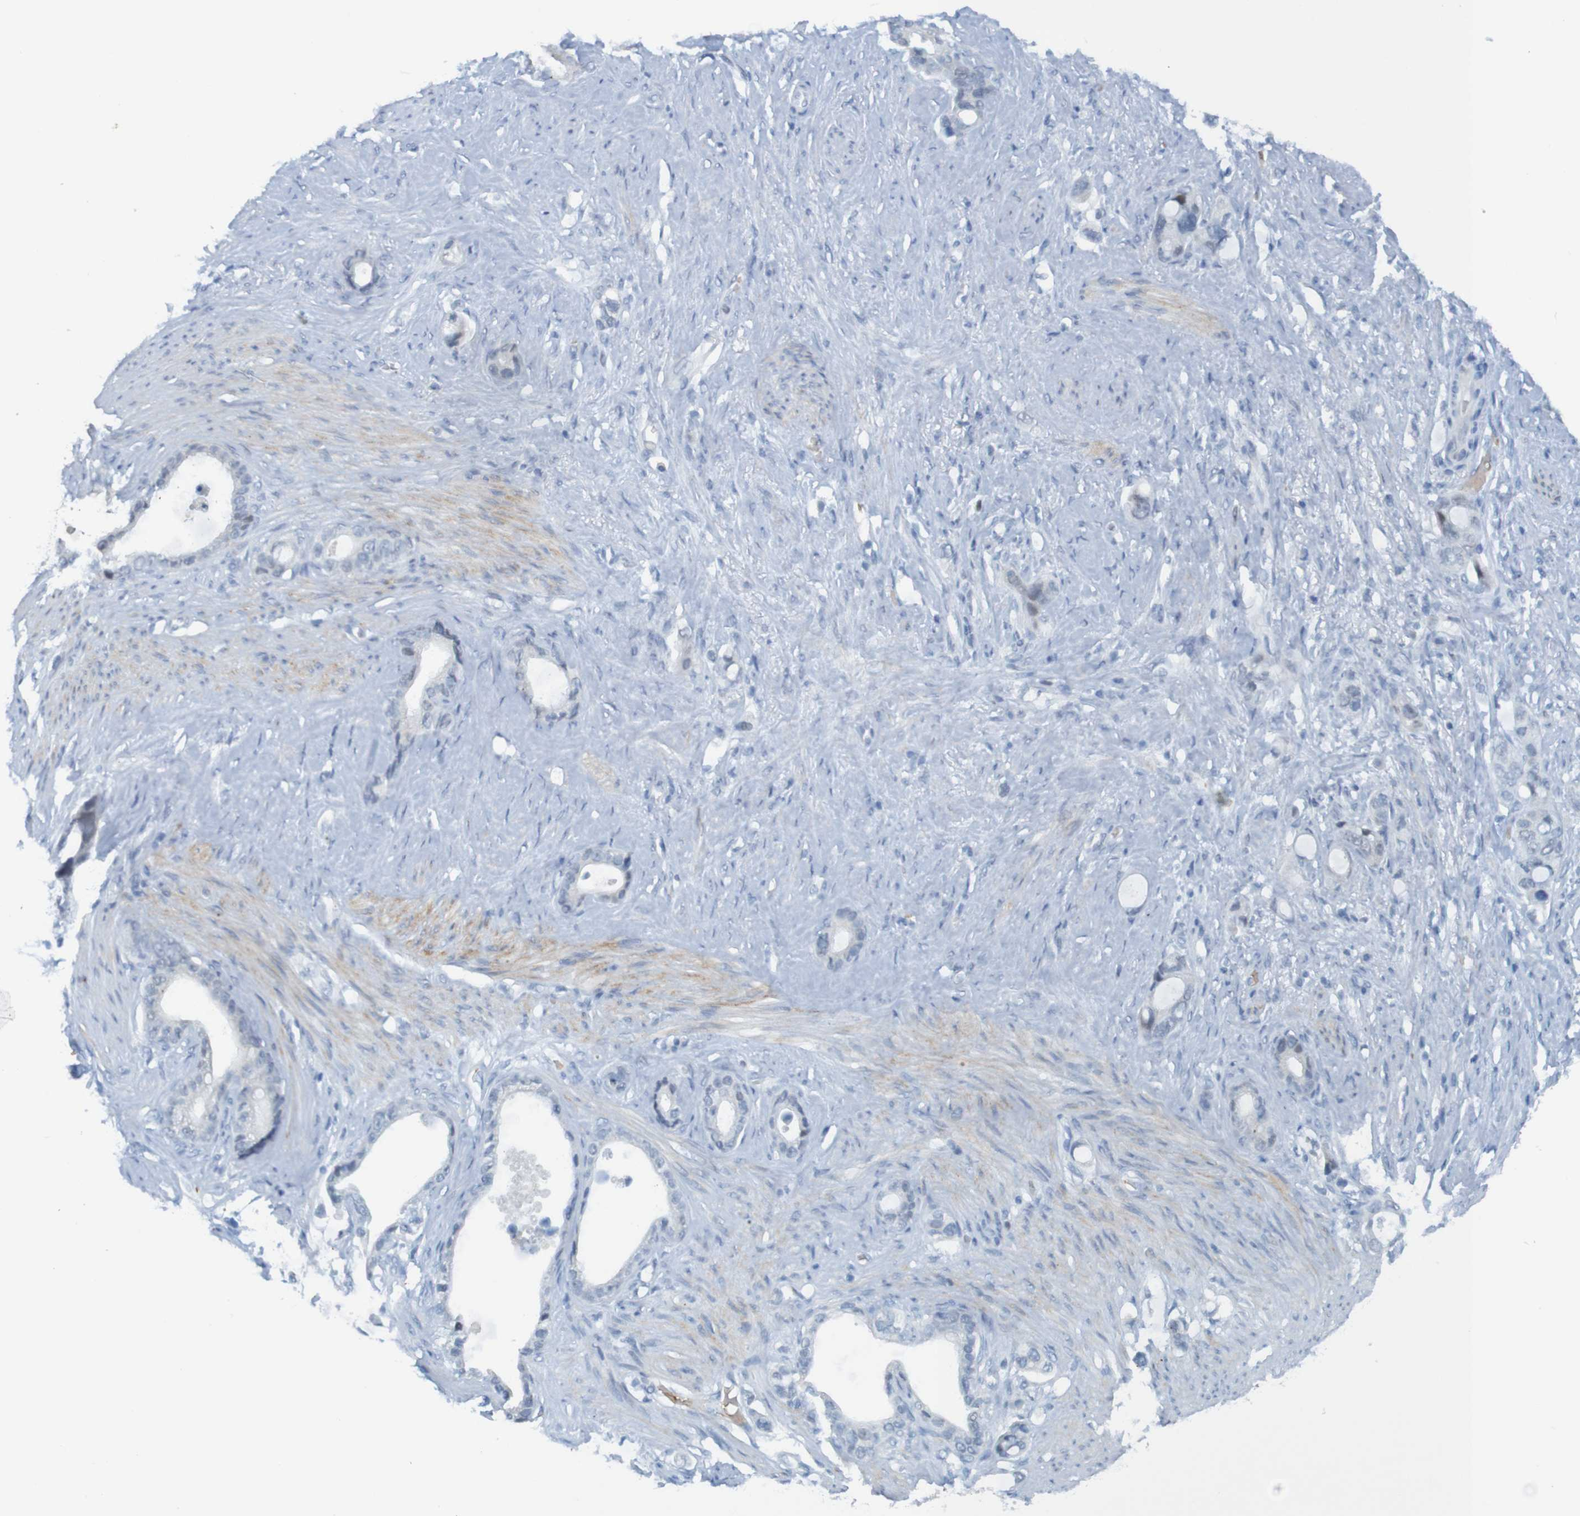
{"staining": {"intensity": "negative", "quantity": "none", "location": "none"}, "tissue": "stomach cancer", "cell_type": "Tumor cells", "image_type": "cancer", "snomed": [{"axis": "morphology", "description": "Adenocarcinoma, NOS"}, {"axis": "topography", "description": "Stomach"}], "caption": "This is an immunohistochemistry (IHC) photomicrograph of human stomach cancer (adenocarcinoma). There is no staining in tumor cells.", "gene": "USP36", "patient": {"sex": "female", "age": 75}}